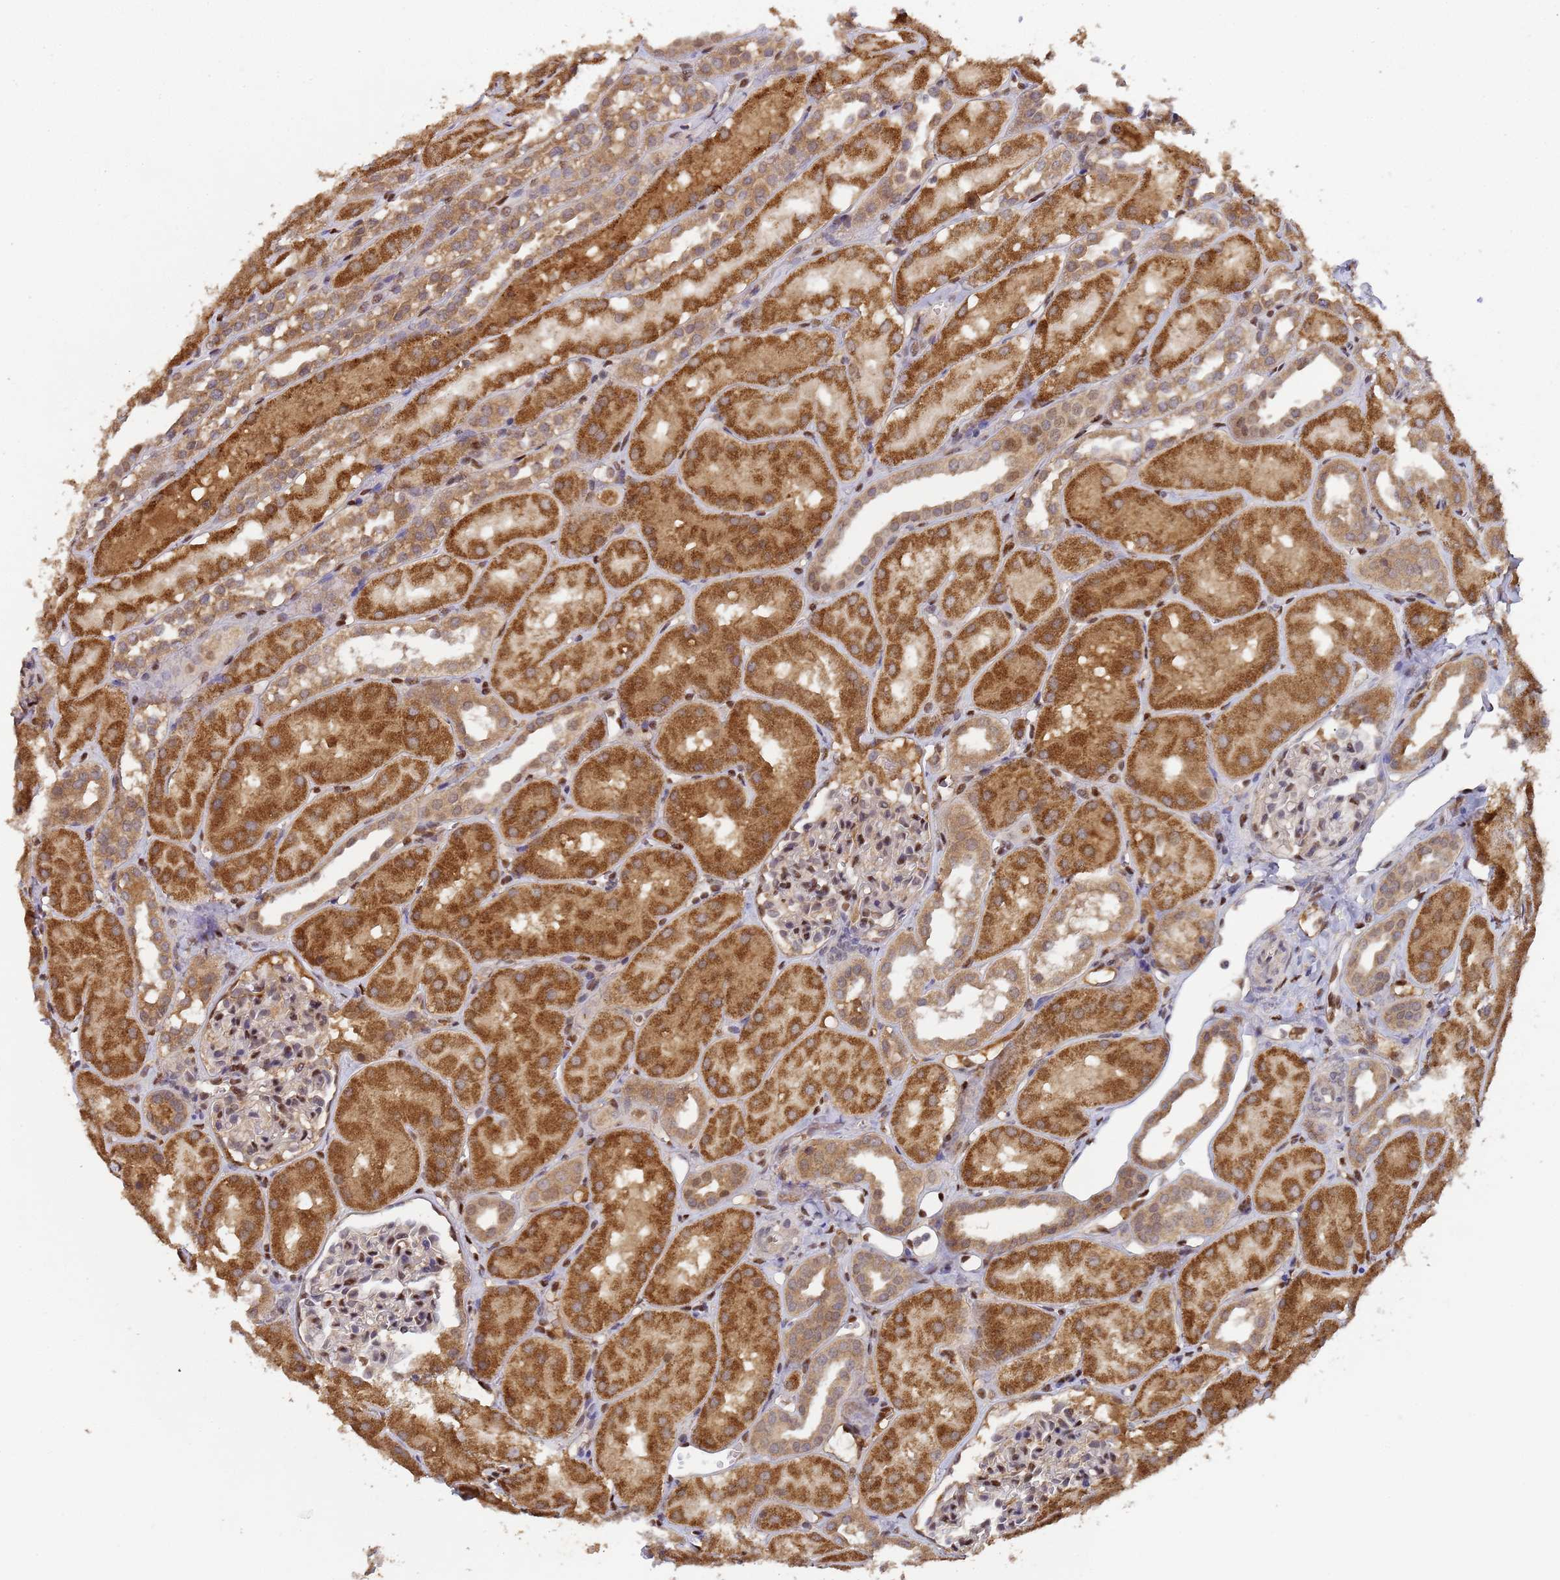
{"staining": {"intensity": "moderate", "quantity": "<25%", "location": "nuclear"}, "tissue": "kidney", "cell_type": "Cells in glomeruli", "image_type": "normal", "snomed": [{"axis": "morphology", "description": "Normal tissue, NOS"}, {"axis": "topography", "description": "Kidney"}, {"axis": "topography", "description": "Urinary bladder"}], "caption": "The histopathology image demonstrates immunohistochemical staining of unremarkable kidney. There is moderate nuclear staining is present in approximately <25% of cells in glomeruli.", "gene": "SECISBP2", "patient": {"sex": "male", "age": 16}}